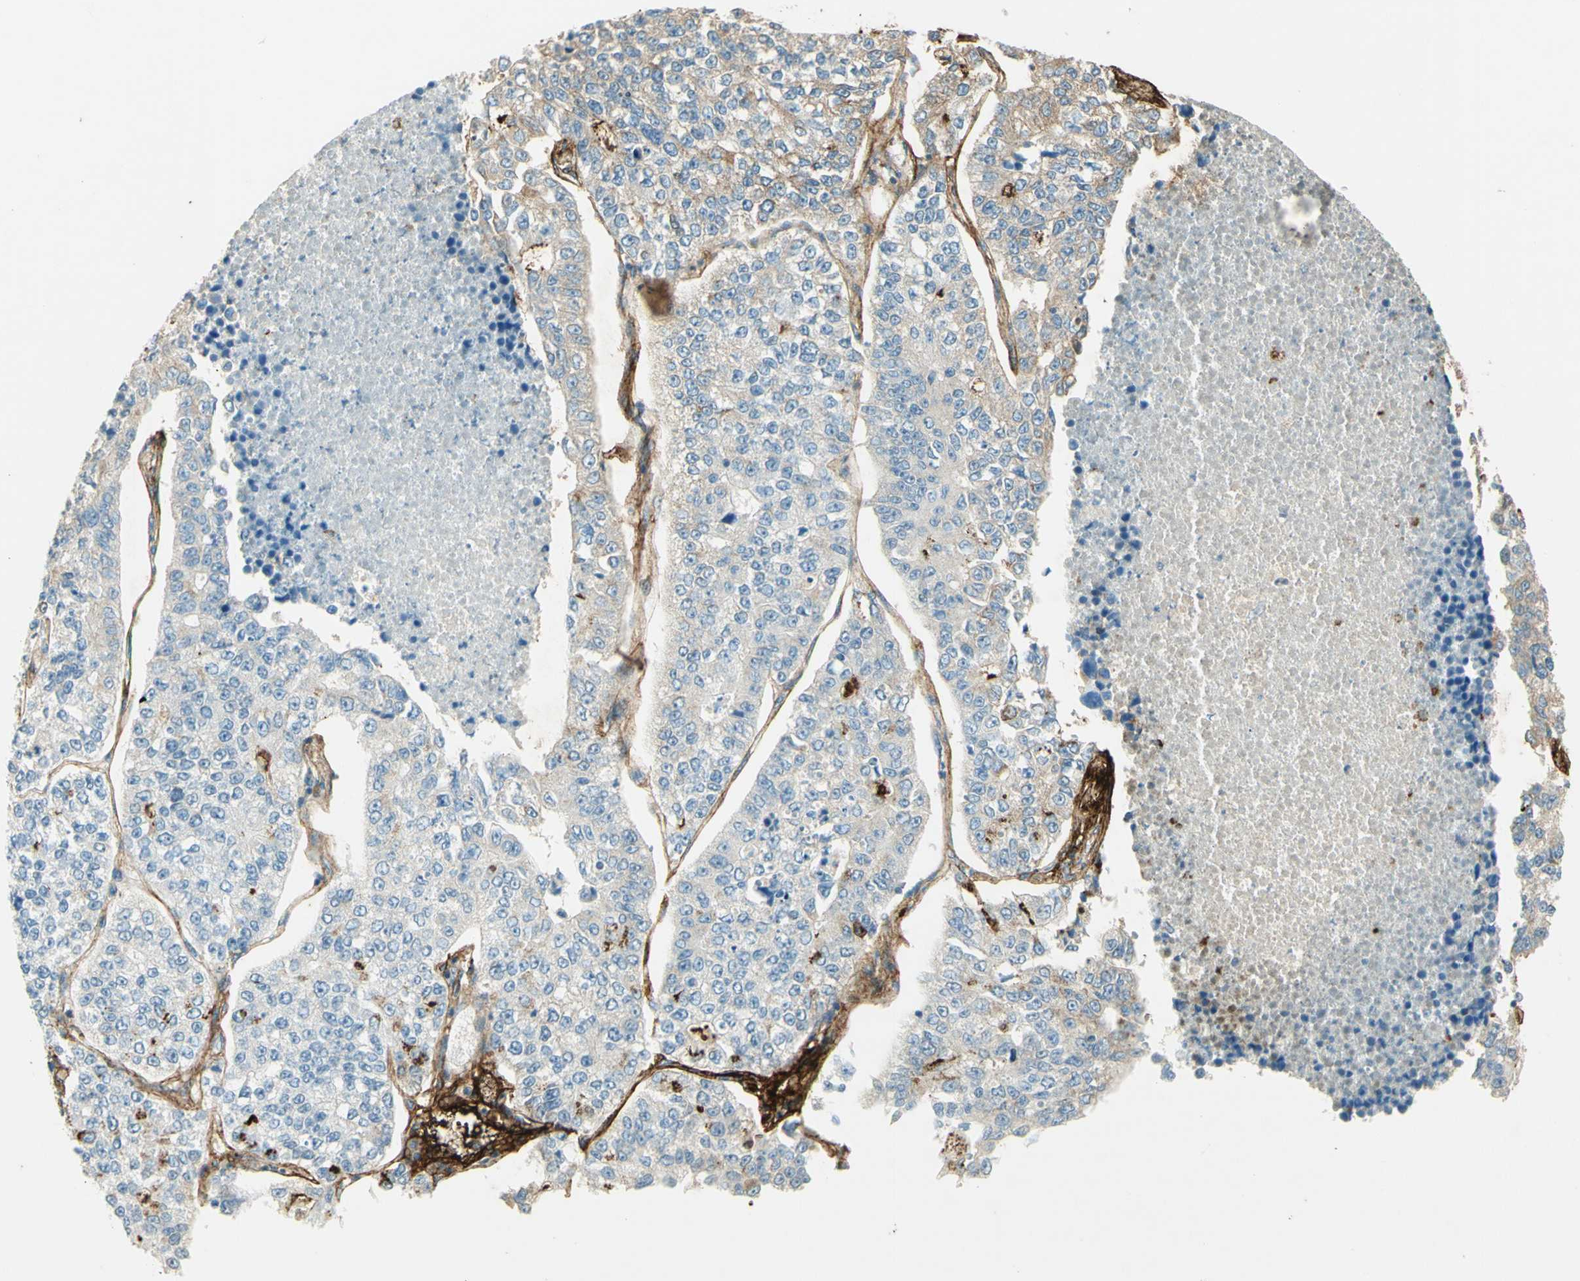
{"staining": {"intensity": "strong", "quantity": "<25%", "location": "cytoplasmic/membranous"}, "tissue": "lung cancer", "cell_type": "Tumor cells", "image_type": "cancer", "snomed": [{"axis": "morphology", "description": "Adenocarcinoma, NOS"}, {"axis": "topography", "description": "Lung"}], "caption": "A micrograph showing strong cytoplasmic/membranous staining in approximately <25% of tumor cells in lung cancer (adenocarcinoma), as visualized by brown immunohistochemical staining.", "gene": "TNN", "patient": {"sex": "male", "age": 49}}